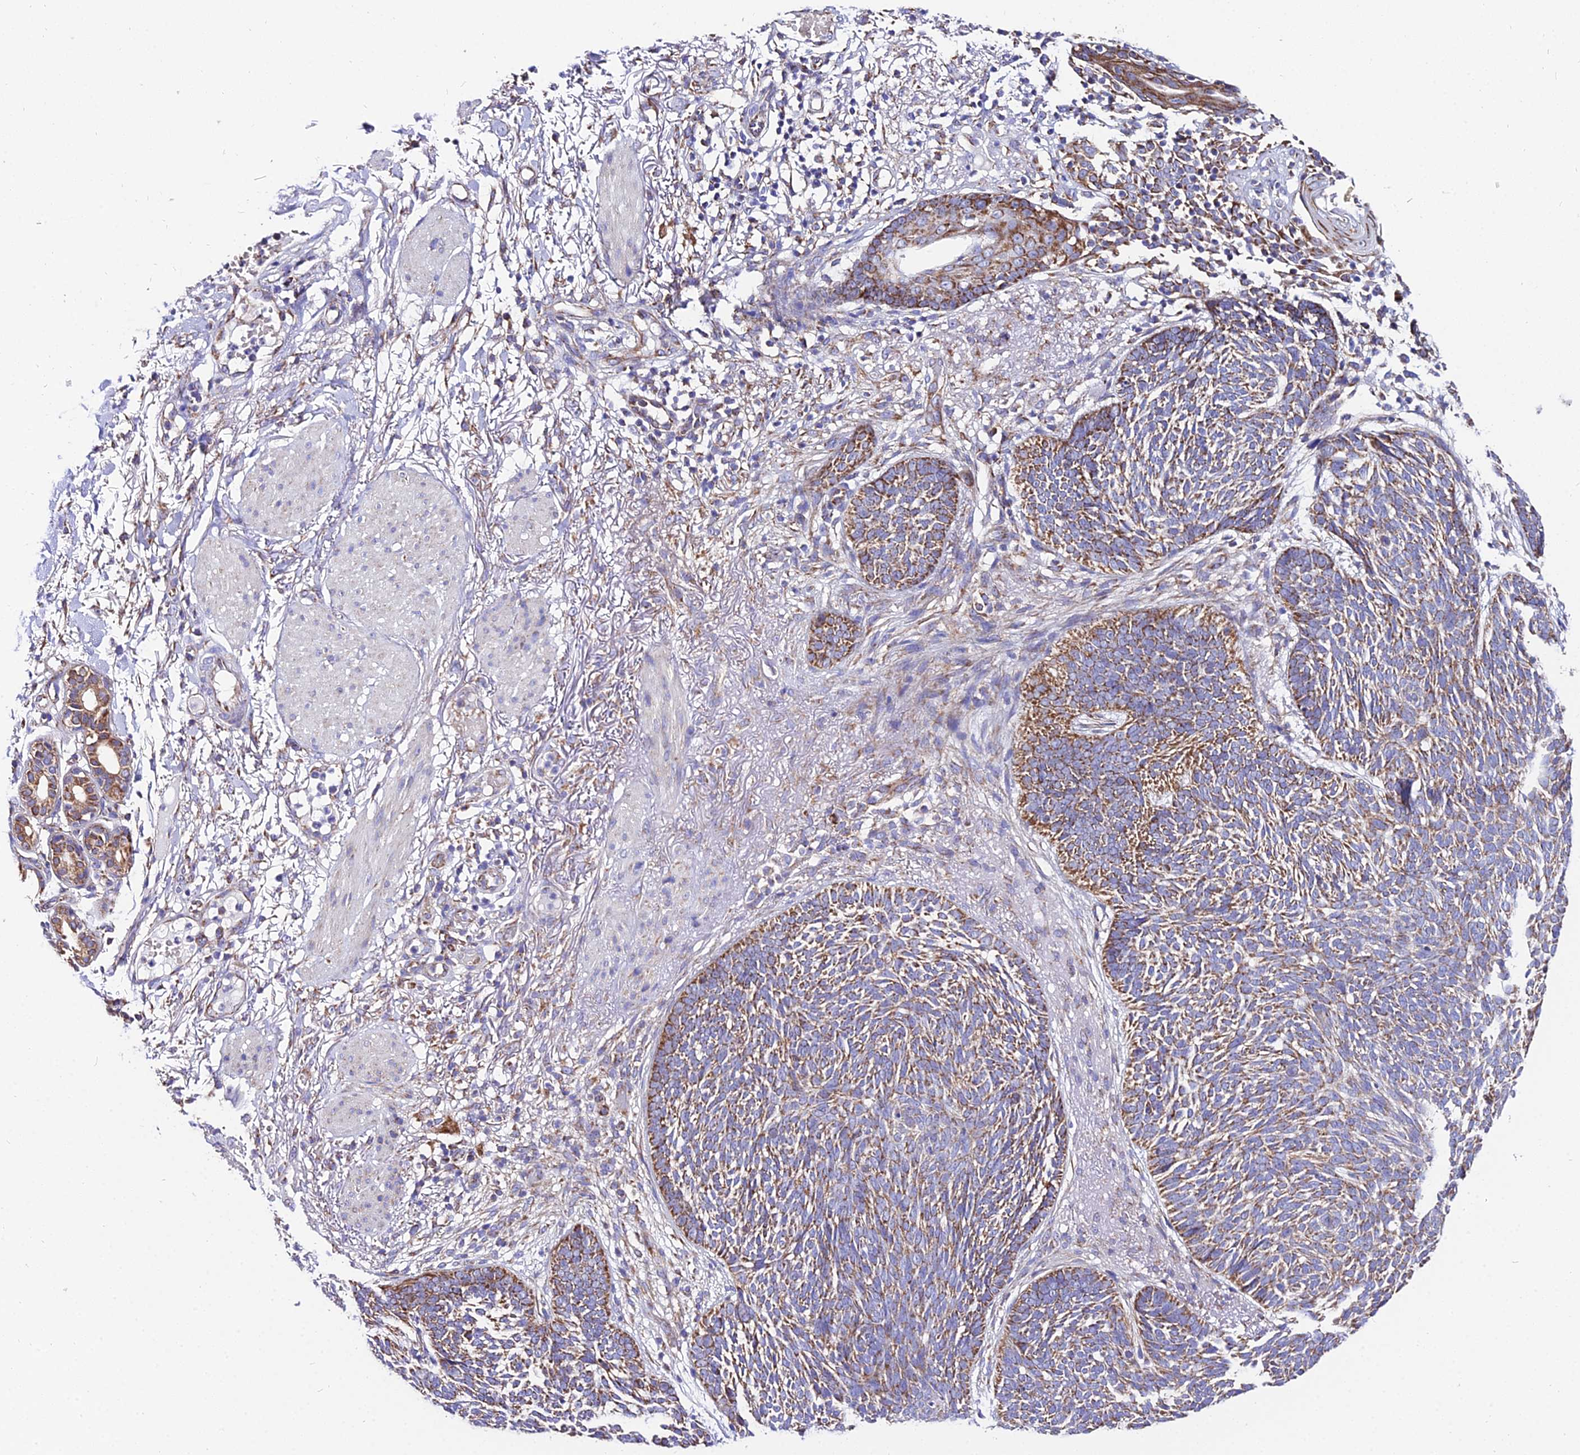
{"staining": {"intensity": "moderate", "quantity": ">75%", "location": "cytoplasmic/membranous"}, "tissue": "skin cancer", "cell_type": "Tumor cells", "image_type": "cancer", "snomed": [{"axis": "morphology", "description": "Normal tissue, NOS"}, {"axis": "morphology", "description": "Basal cell carcinoma"}, {"axis": "topography", "description": "Skin"}], "caption": "Protein expression analysis of basal cell carcinoma (skin) shows moderate cytoplasmic/membranous staining in approximately >75% of tumor cells.", "gene": "OCIAD1", "patient": {"sex": "male", "age": 64}}